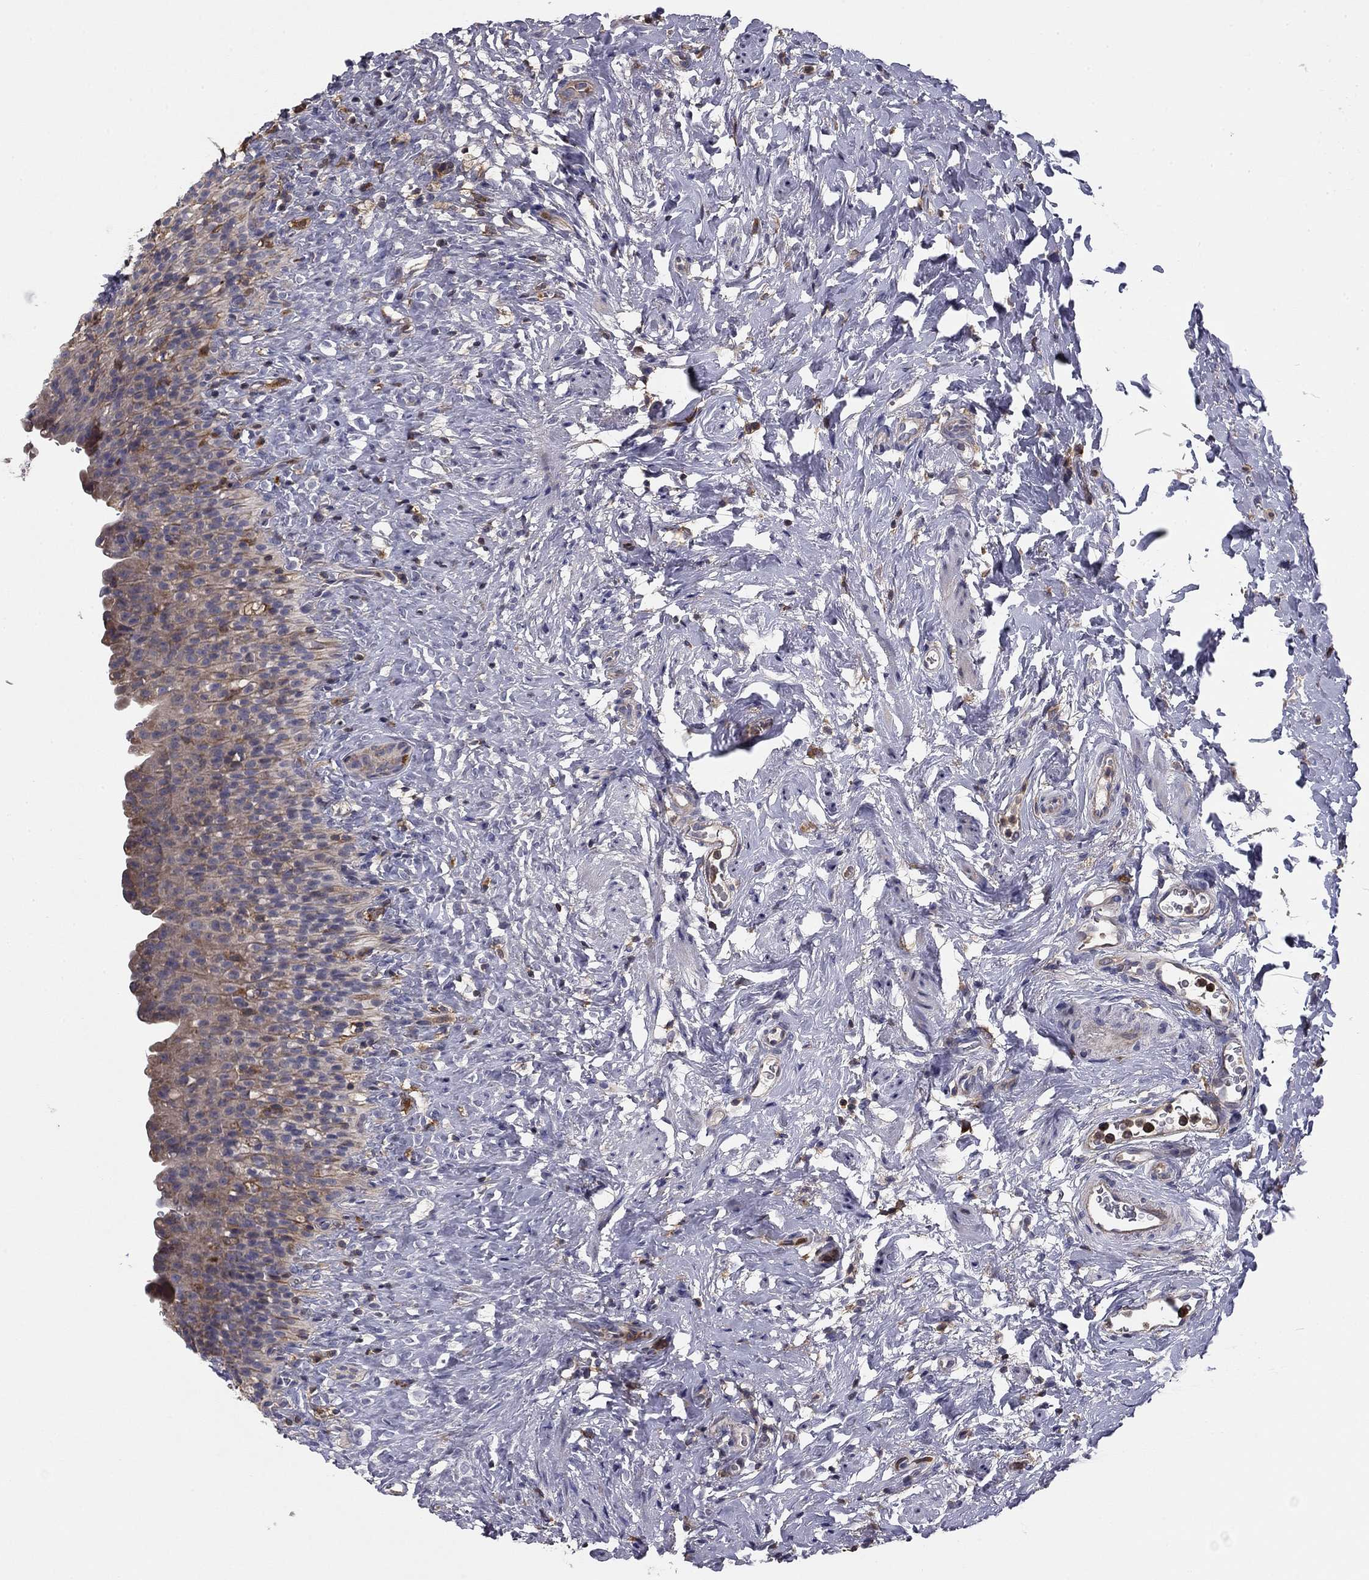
{"staining": {"intensity": "negative", "quantity": "none", "location": "none"}, "tissue": "urinary bladder", "cell_type": "Urothelial cells", "image_type": "normal", "snomed": [{"axis": "morphology", "description": "Normal tissue, NOS"}, {"axis": "topography", "description": "Urinary bladder"}], "caption": "A high-resolution micrograph shows IHC staining of normal urinary bladder, which demonstrates no significant positivity in urothelial cells.", "gene": "PLCB2", "patient": {"sex": "male", "age": 76}}